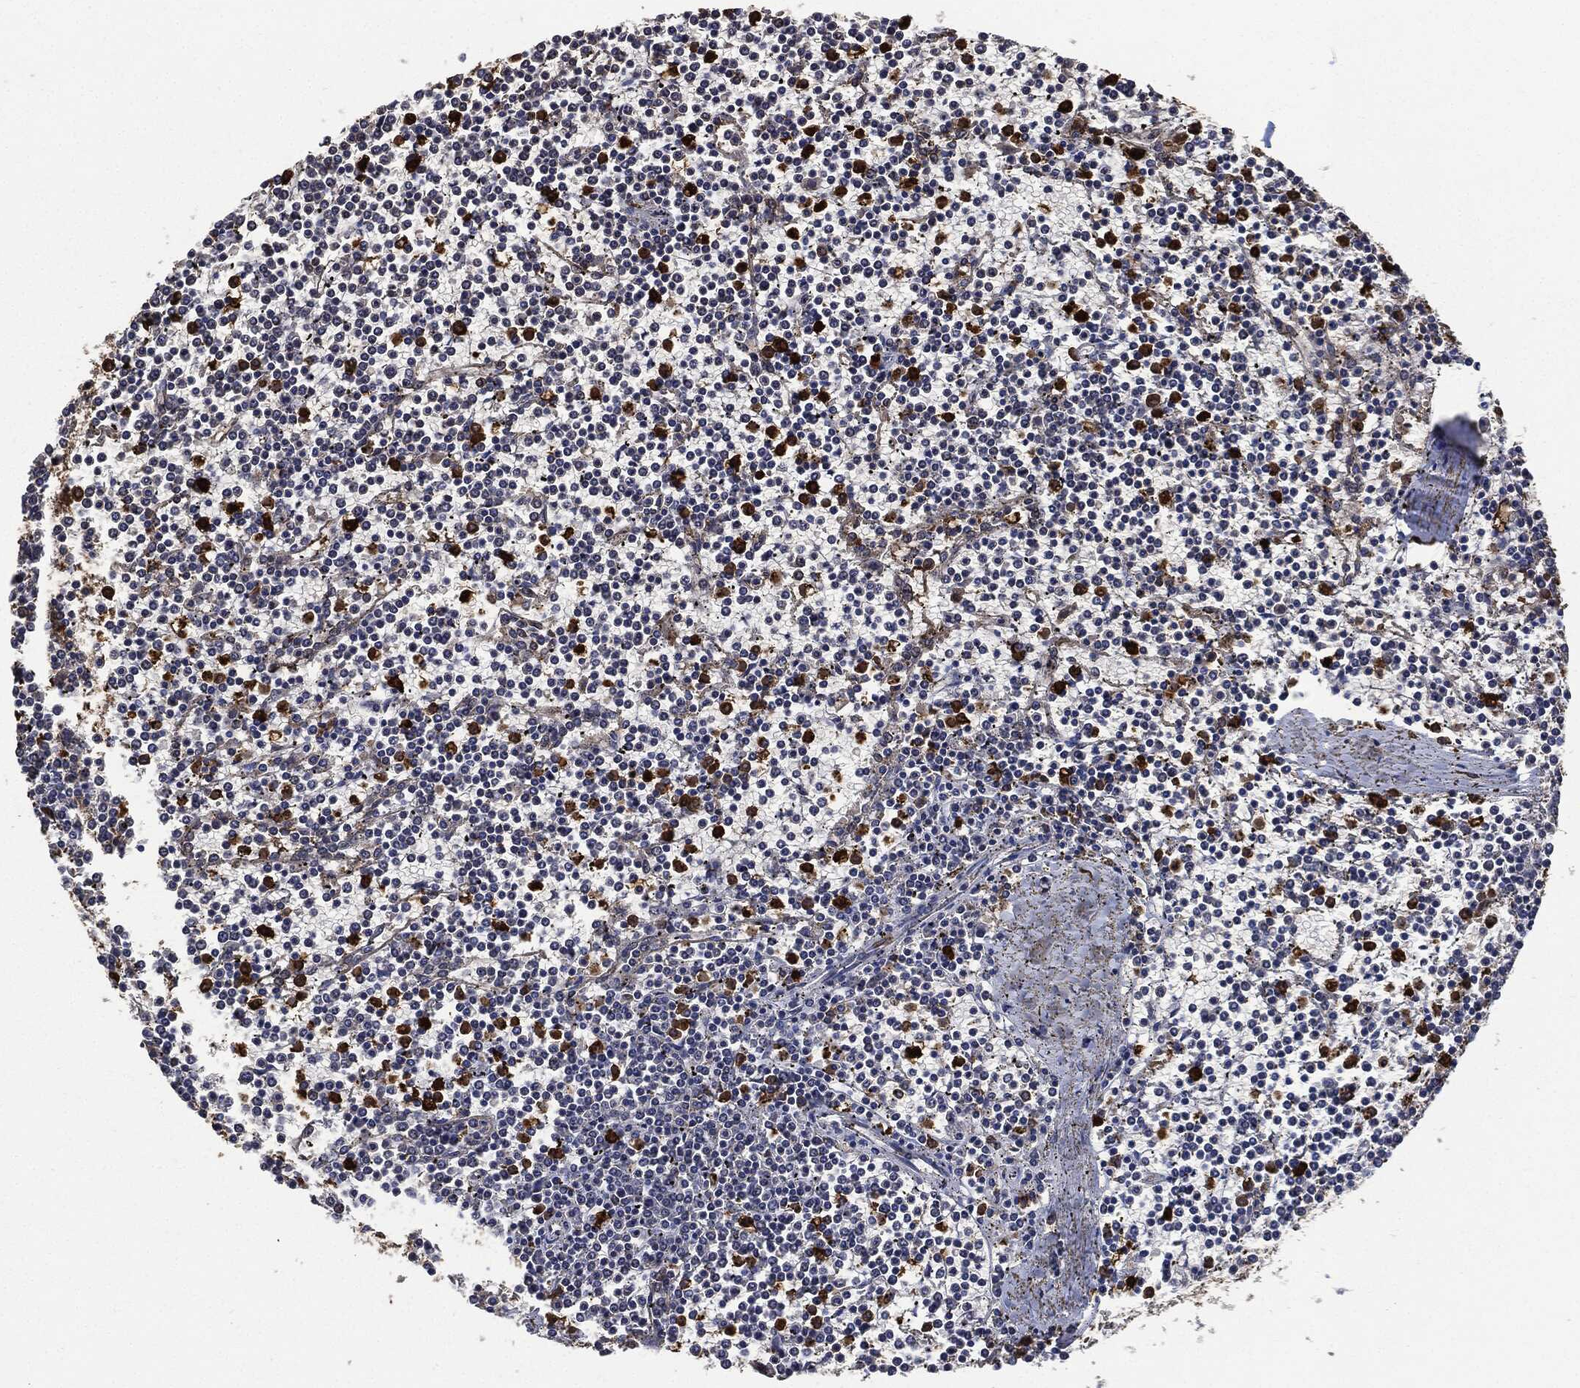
{"staining": {"intensity": "negative", "quantity": "none", "location": "none"}, "tissue": "lymphoma", "cell_type": "Tumor cells", "image_type": "cancer", "snomed": [{"axis": "morphology", "description": "Malignant lymphoma, non-Hodgkin's type, Low grade"}, {"axis": "topography", "description": "Spleen"}], "caption": "Immunohistochemistry photomicrograph of neoplastic tissue: lymphoma stained with DAB demonstrates no significant protein expression in tumor cells. Brightfield microscopy of immunohistochemistry (IHC) stained with DAB (brown) and hematoxylin (blue), captured at high magnification.", "gene": "S100A9", "patient": {"sex": "female", "age": 19}}